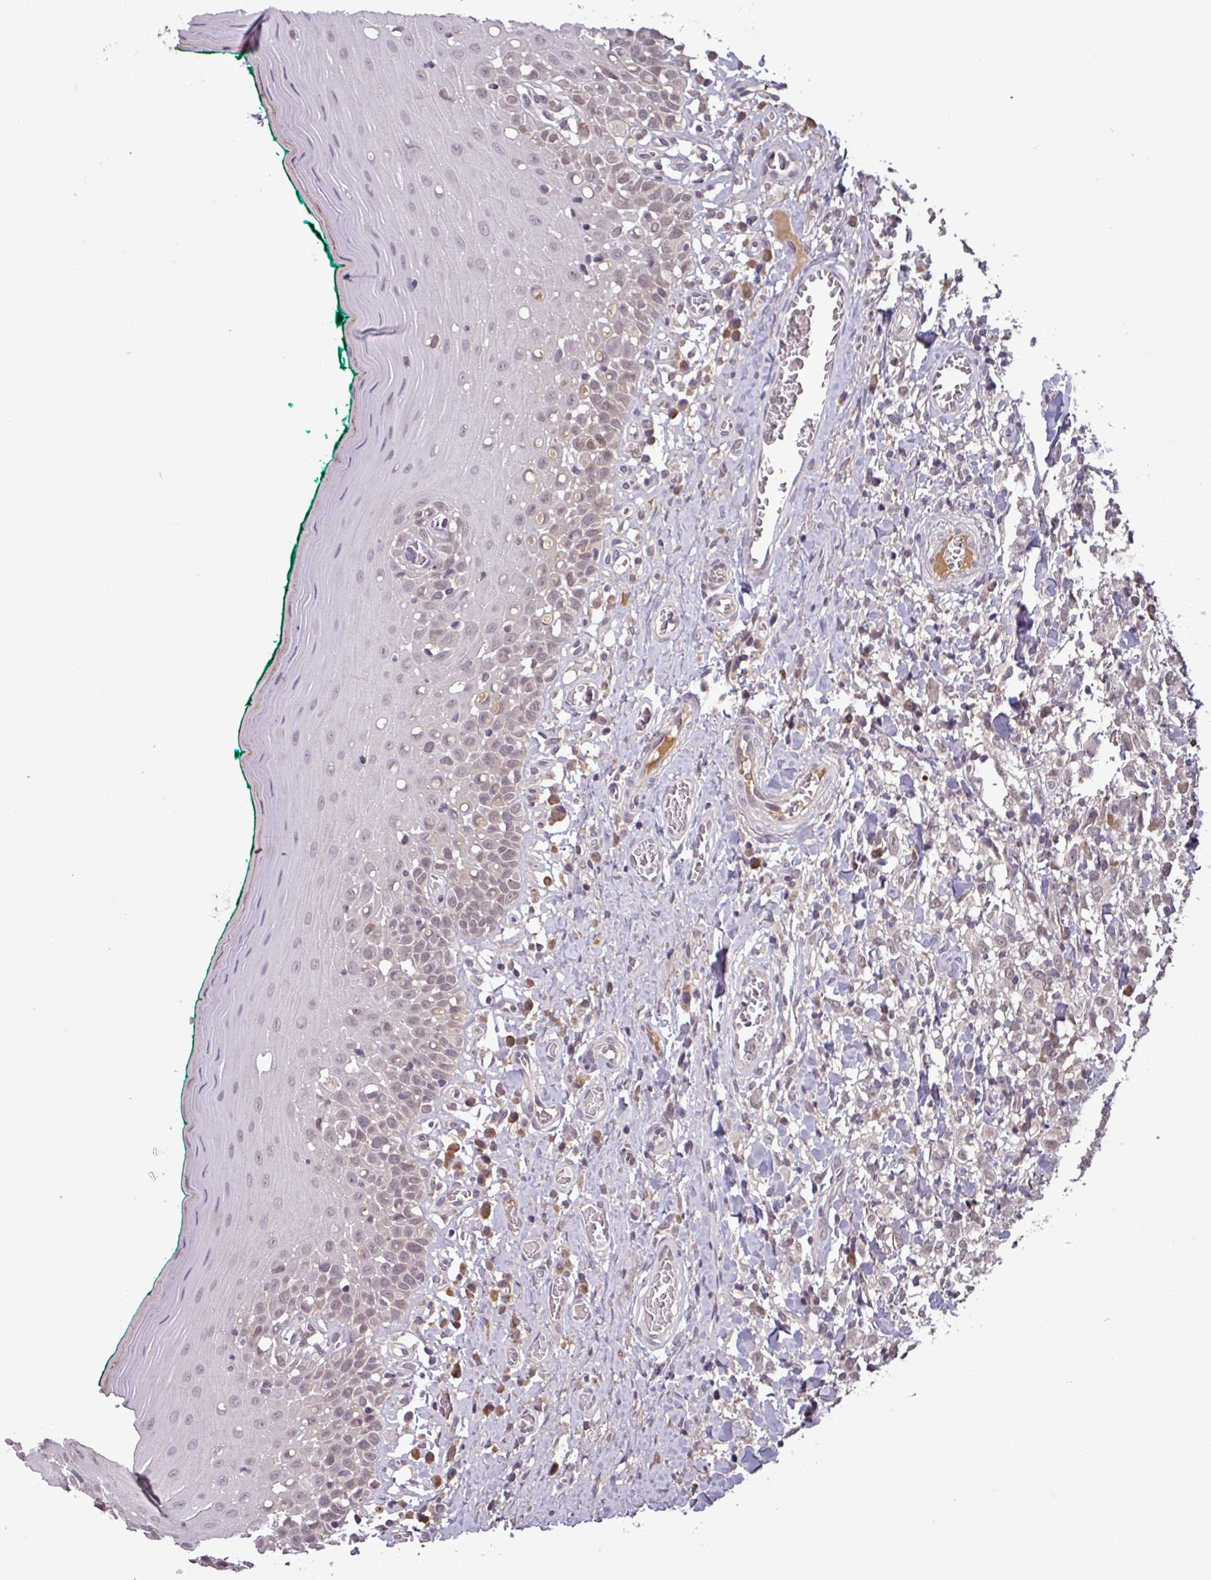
{"staining": {"intensity": "weak", "quantity": "25%-75%", "location": "nuclear"}, "tissue": "oral mucosa", "cell_type": "Squamous epithelial cells", "image_type": "normal", "snomed": [{"axis": "morphology", "description": "Normal tissue, NOS"}, {"axis": "topography", "description": "Oral tissue"}], "caption": "The histopathology image exhibits staining of unremarkable oral mucosa, revealing weak nuclear protein positivity (brown color) within squamous epithelial cells. (DAB IHC, brown staining for protein, blue staining for nuclei).", "gene": "NOB1", "patient": {"sex": "female", "age": 83}}